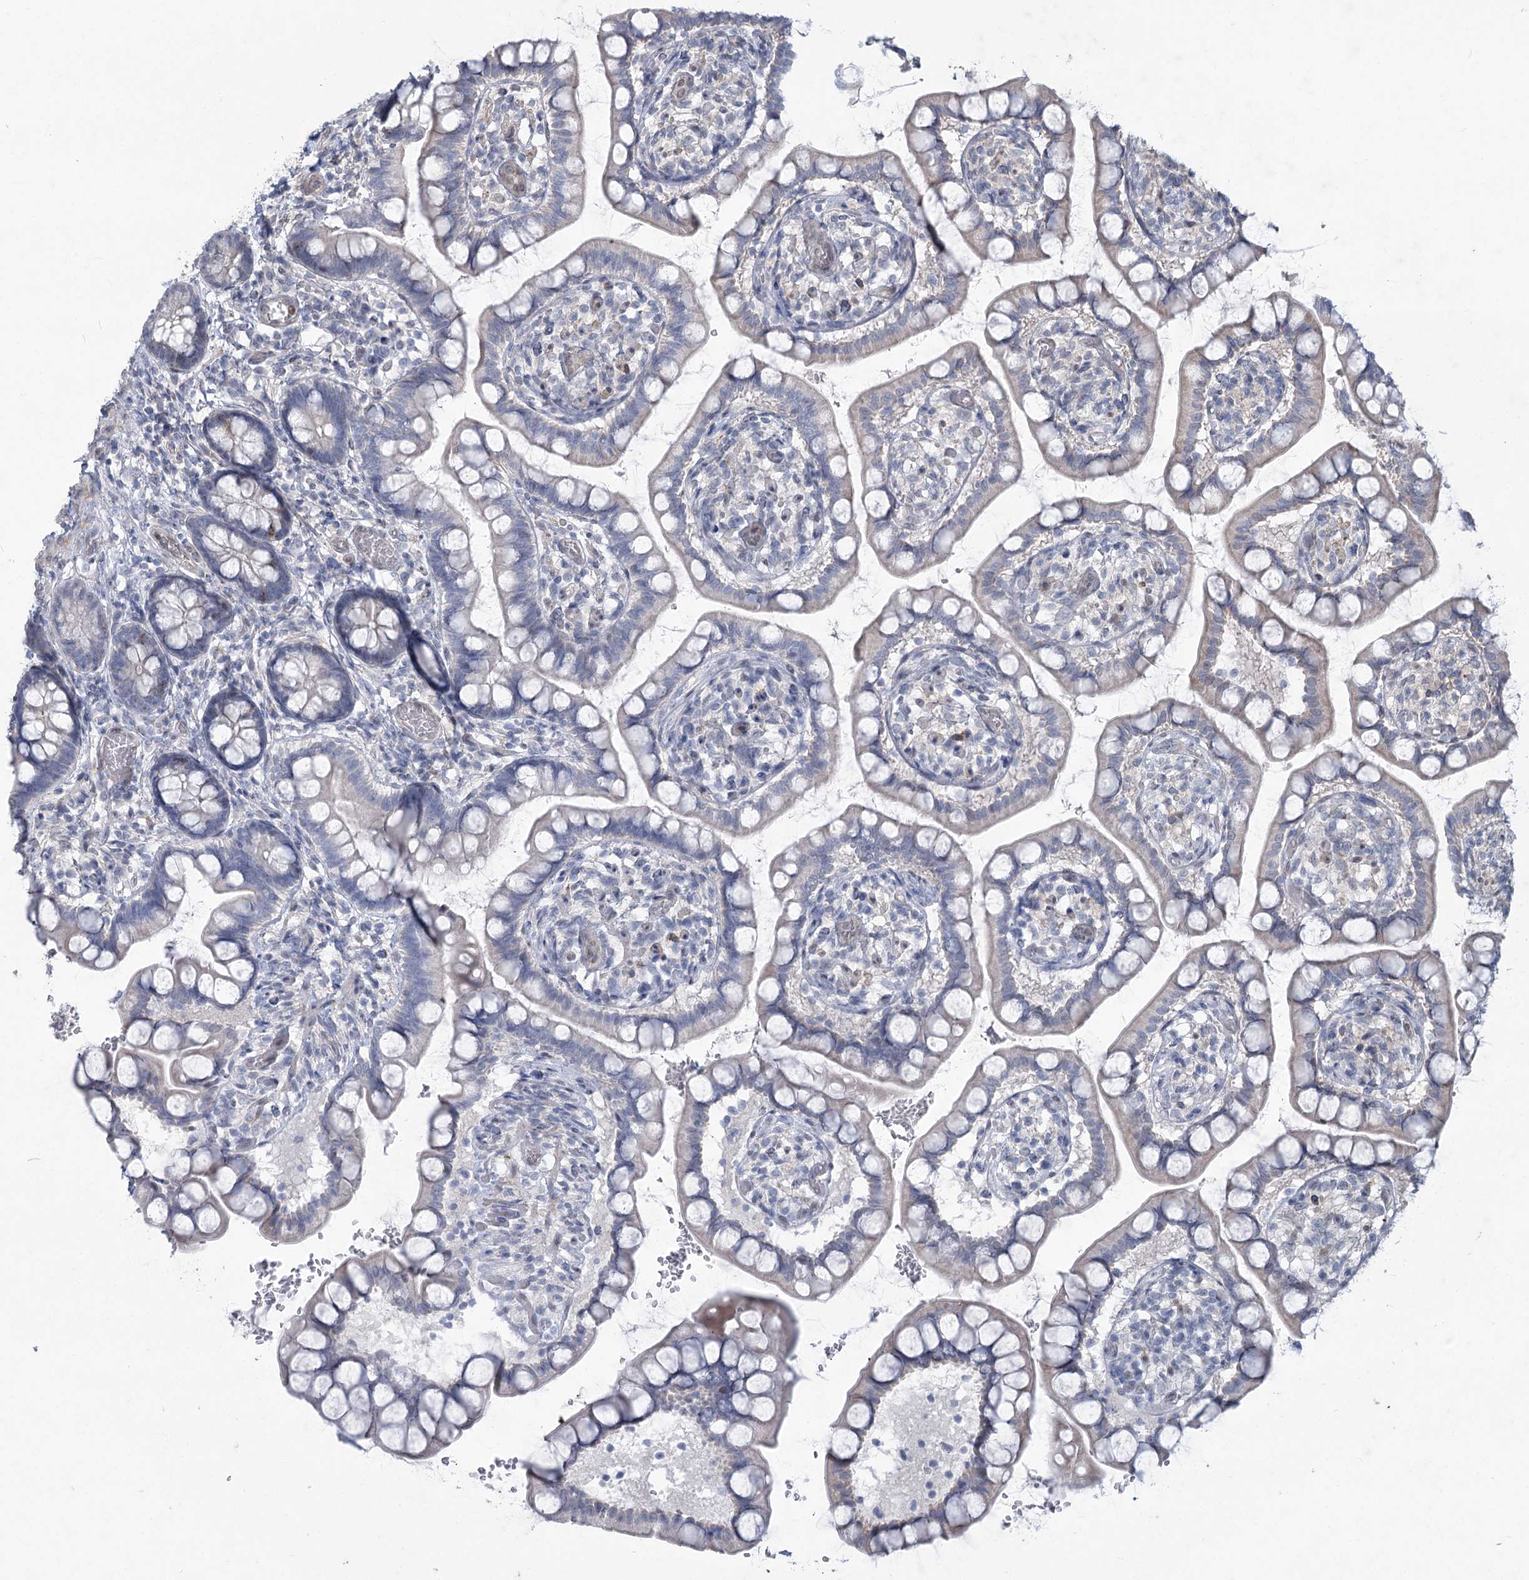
{"staining": {"intensity": "negative", "quantity": "none", "location": "none"}, "tissue": "small intestine", "cell_type": "Glandular cells", "image_type": "normal", "snomed": [{"axis": "morphology", "description": "Normal tissue, NOS"}, {"axis": "topography", "description": "Small intestine"}], "caption": "Small intestine stained for a protein using immunohistochemistry shows no positivity glandular cells.", "gene": "ABITRAM", "patient": {"sex": "male", "age": 52}}